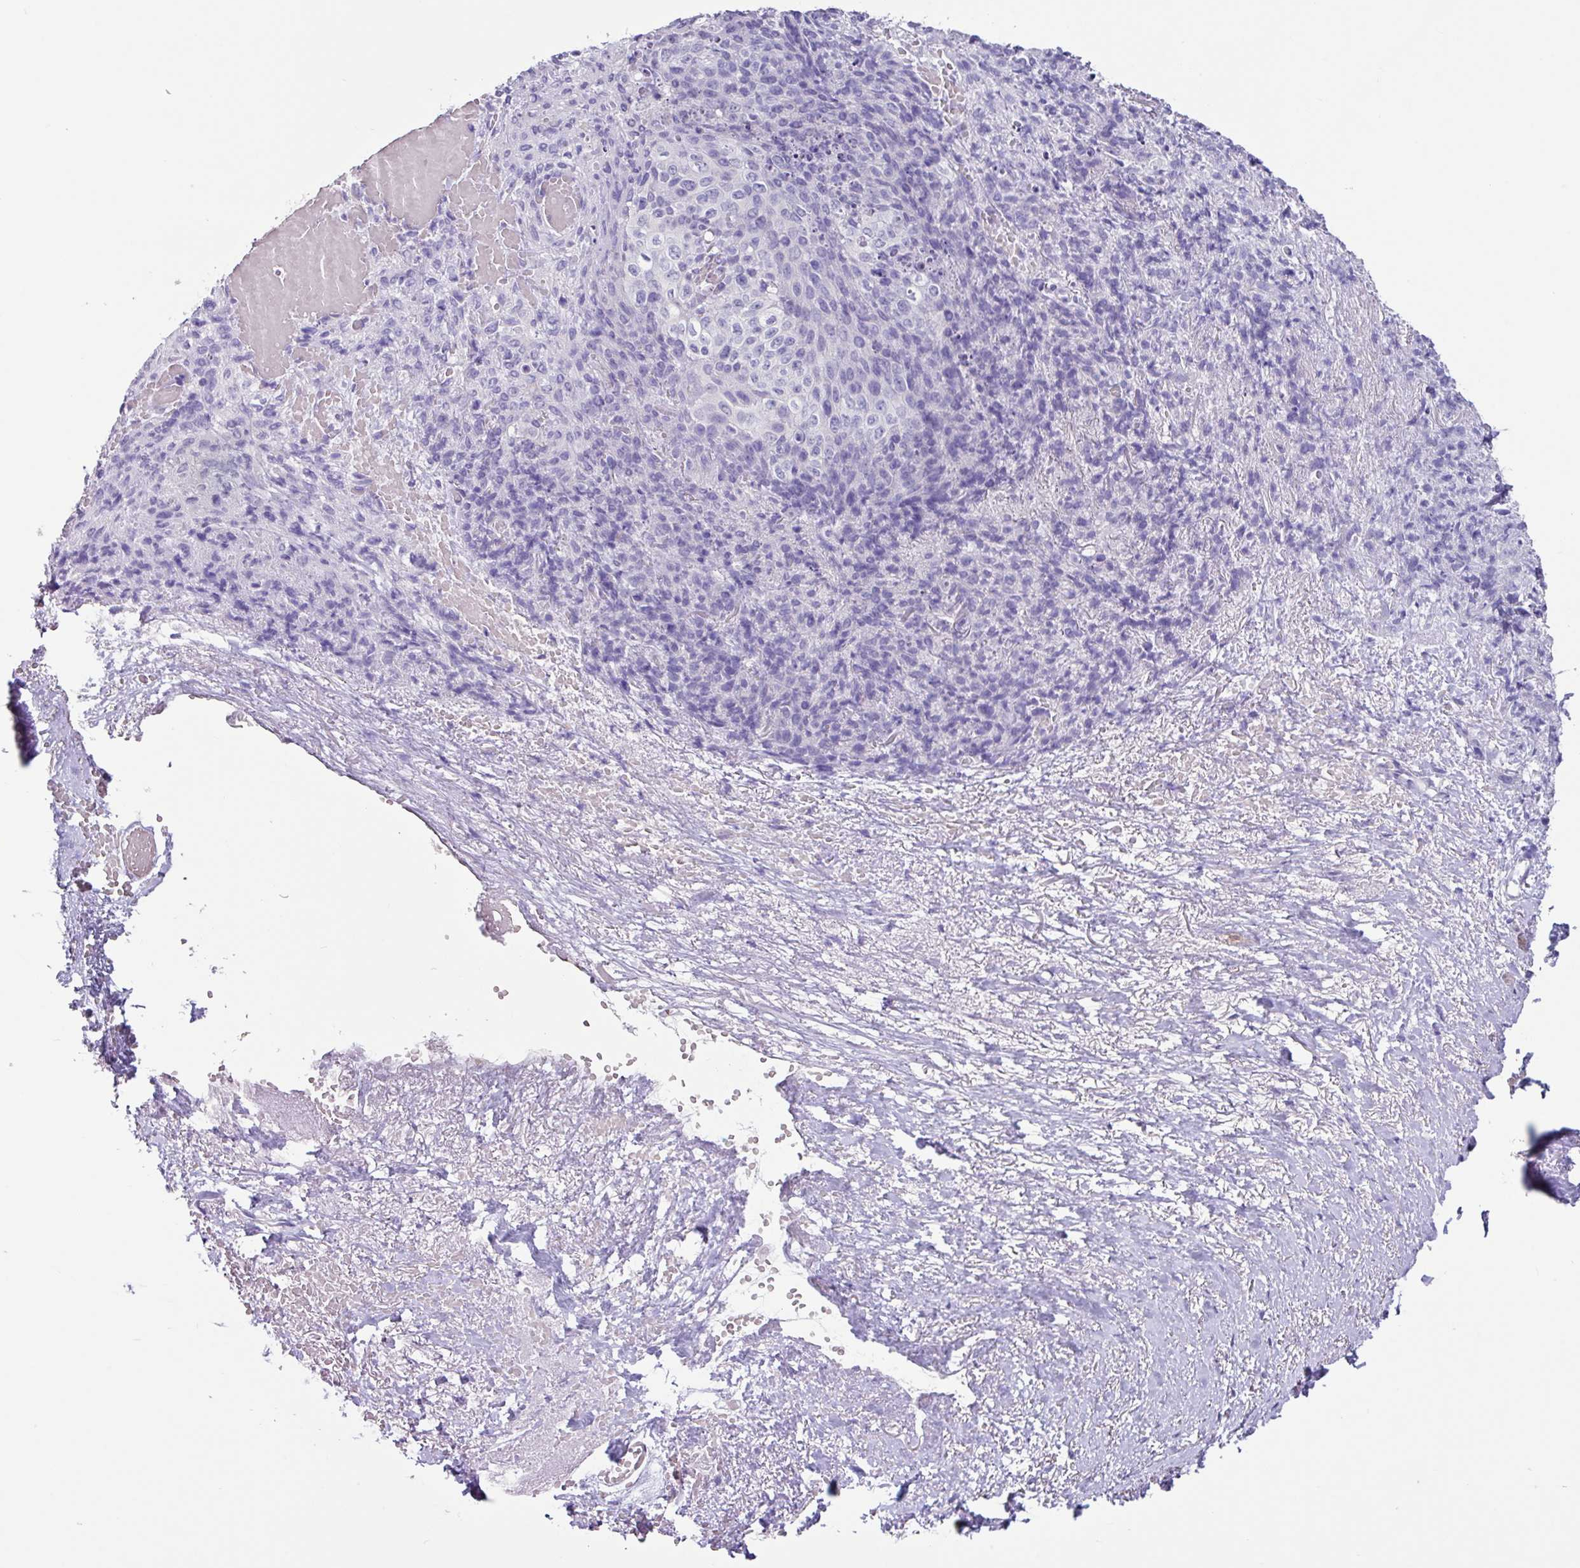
{"staining": {"intensity": "negative", "quantity": "none", "location": "none"}, "tissue": "skin cancer", "cell_type": "Tumor cells", "image_type": "cancer", "snomed": [{"axis": "morphology", "description": "Squamous cell carcinoma, NOS"}, {"axis": "topography", "description": "Skin"}, {"axis": "topography", "description": "Vulva"}], "caption": "The micrograph exhibits no significant positivity in tumor cells of skin cancer.", "gene": "OTX1", "patient": {"sex": "female", "age": 85}}